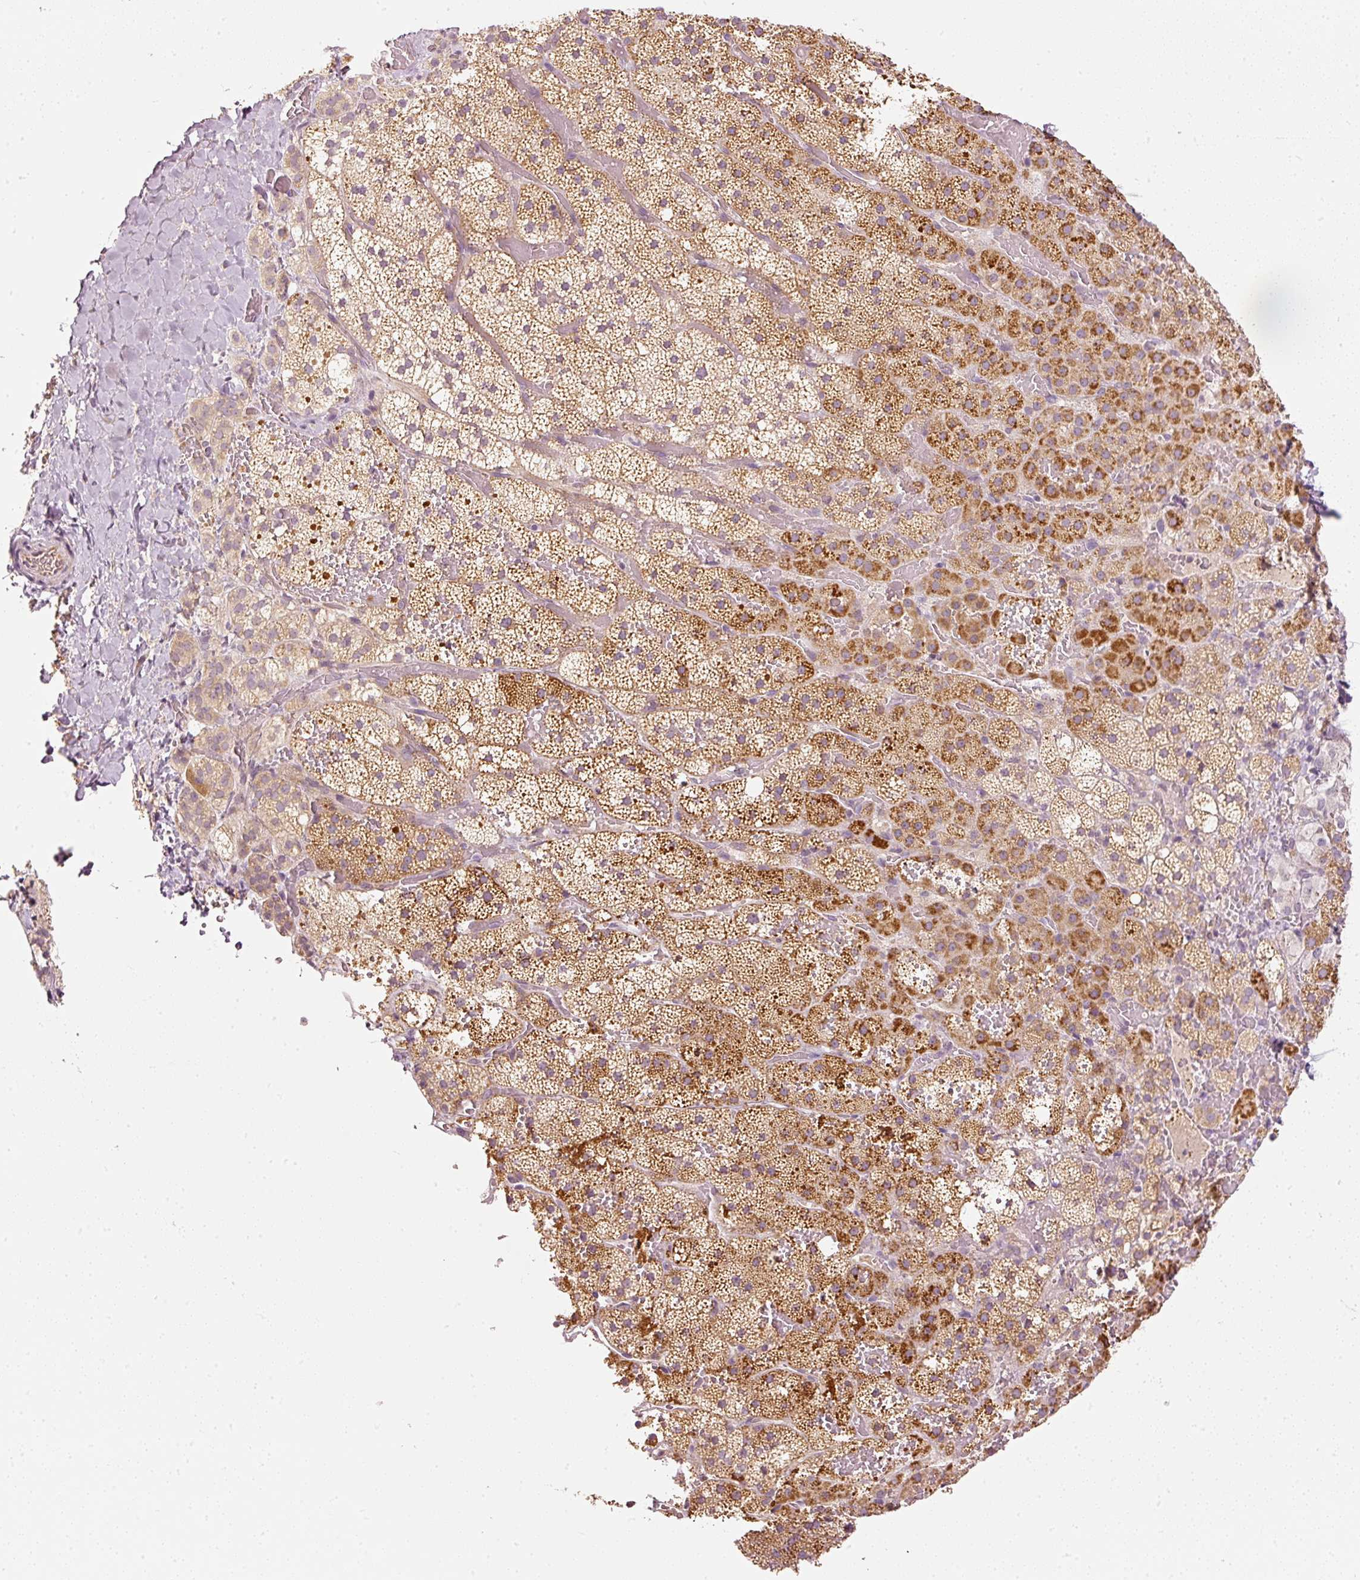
{"staining": {"intensity": "moderate", "quantity": ">75%", "location": "cytoplasmic/membranous"}, "tissue": "adrenal gland", "cell_type": "Glandular cells", "image_type": "normal", "snomed": [{"axis": "morphology", "description": "Normal tissue, NOS"}, {"axis": "topography", "description": "Adrenal gland"}], "caption": "The photomicrograph exhibits staining of unremarkable adrenal gland, revealing moderate cytoplasmic/membranous protein expression (brown color) within glandular cells. (Brightfield microscopy of DAB IHC at high magnification).", "gene": "CDC20B", "patient": {"sex": "male", "age": 53}}